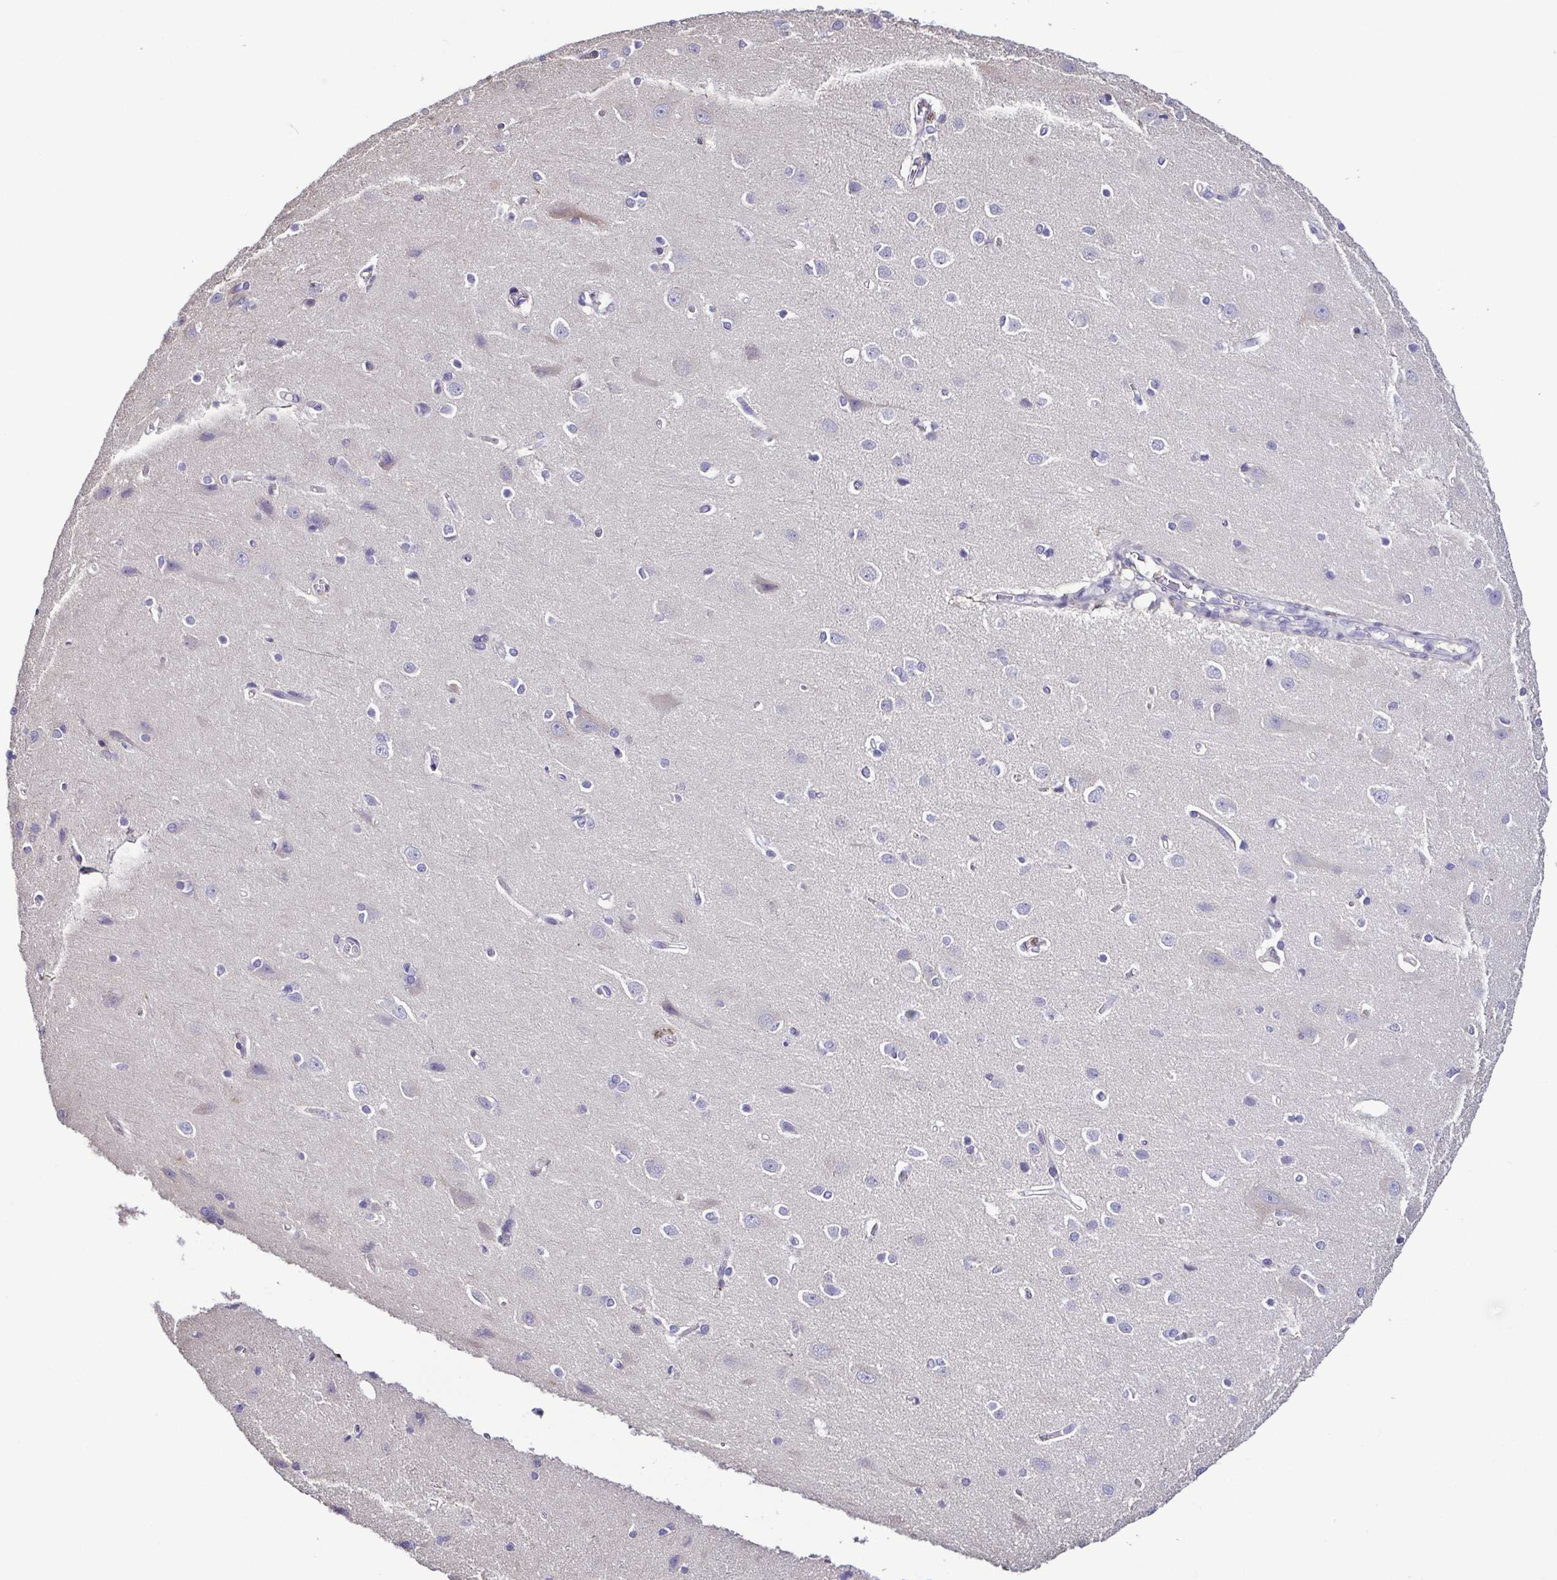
{"staining": {"intensity": "negative", "quantity": "none", "location": "none"}, "tissue": "cerebral cortex", "cell_type": "Endothelial cells", "image_type": "normal", "snomed": [{"axis": "morphology", "description": "Normal tissue, NOS"}, {"axis": "topography", "description": "Cerebral cortex"}], "caption": "Endothelial cells show no significant protein positivity in normal cerebral cortex. Nuclei are stained in blue.", "gene": "TNNT2", "patient": {"sex": "male", "age": 37}}